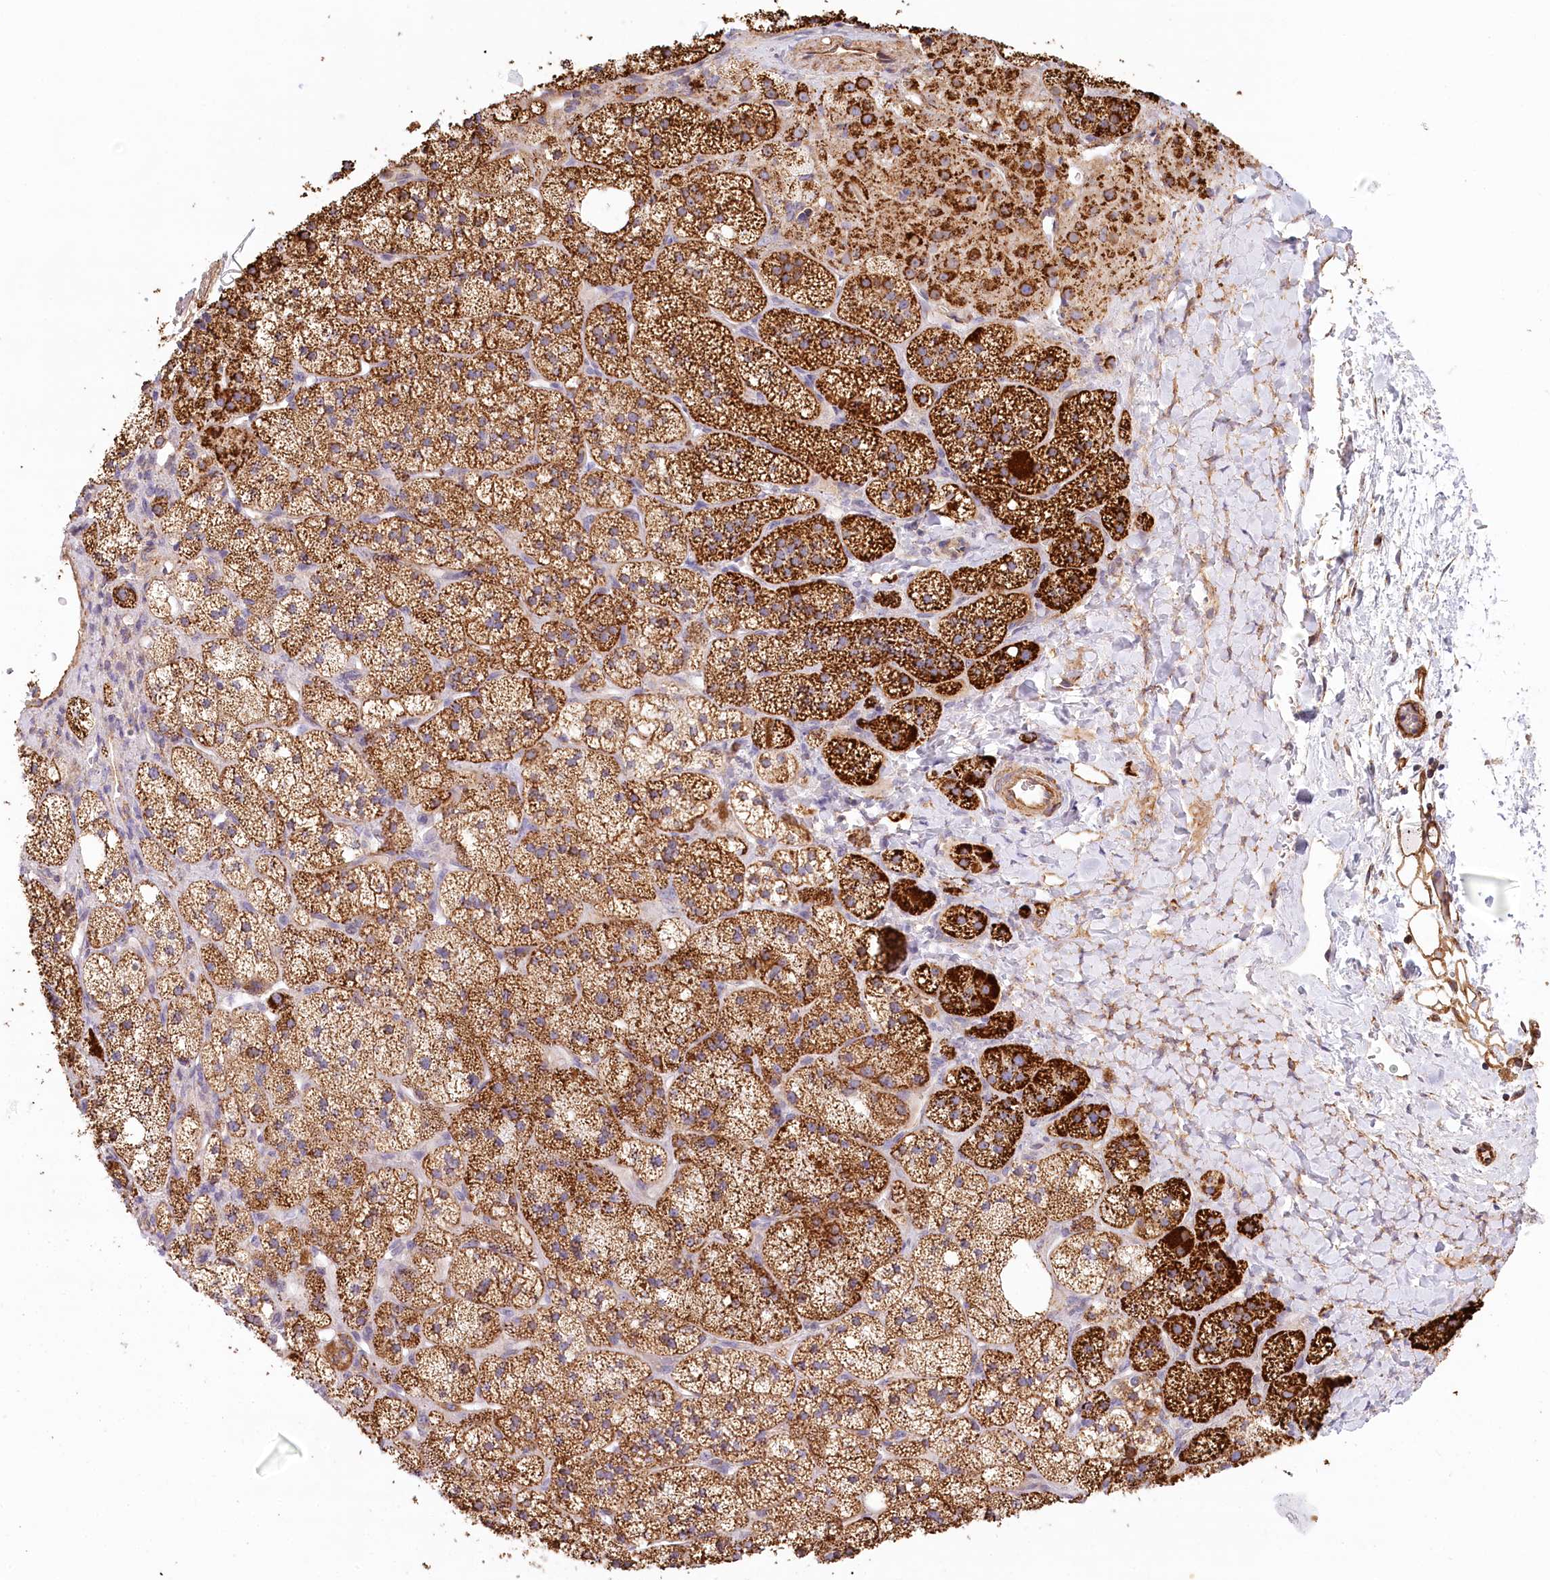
{"staining": {"intensity": "strong", "quantity": ">75%", "location": "cytoplasmic/membranous"}, "tissue": "adrenal gland", "cell_type": "Glandular cells", "image_type": "normal", "snomed": [{"axis": "morphology", "description": "Normal tissue, NOS"}, {"axis": "topography", "description": "Adrenal gland"}], "caption": "Immunohistochemical staining of normal adrenal gland shows >75% levels of strong cytoplasmic/membranous protein positivity in approximately >75% of glandular cells.", "gene": "UMPS", "patient": {"sex": "male", "age": 61}}